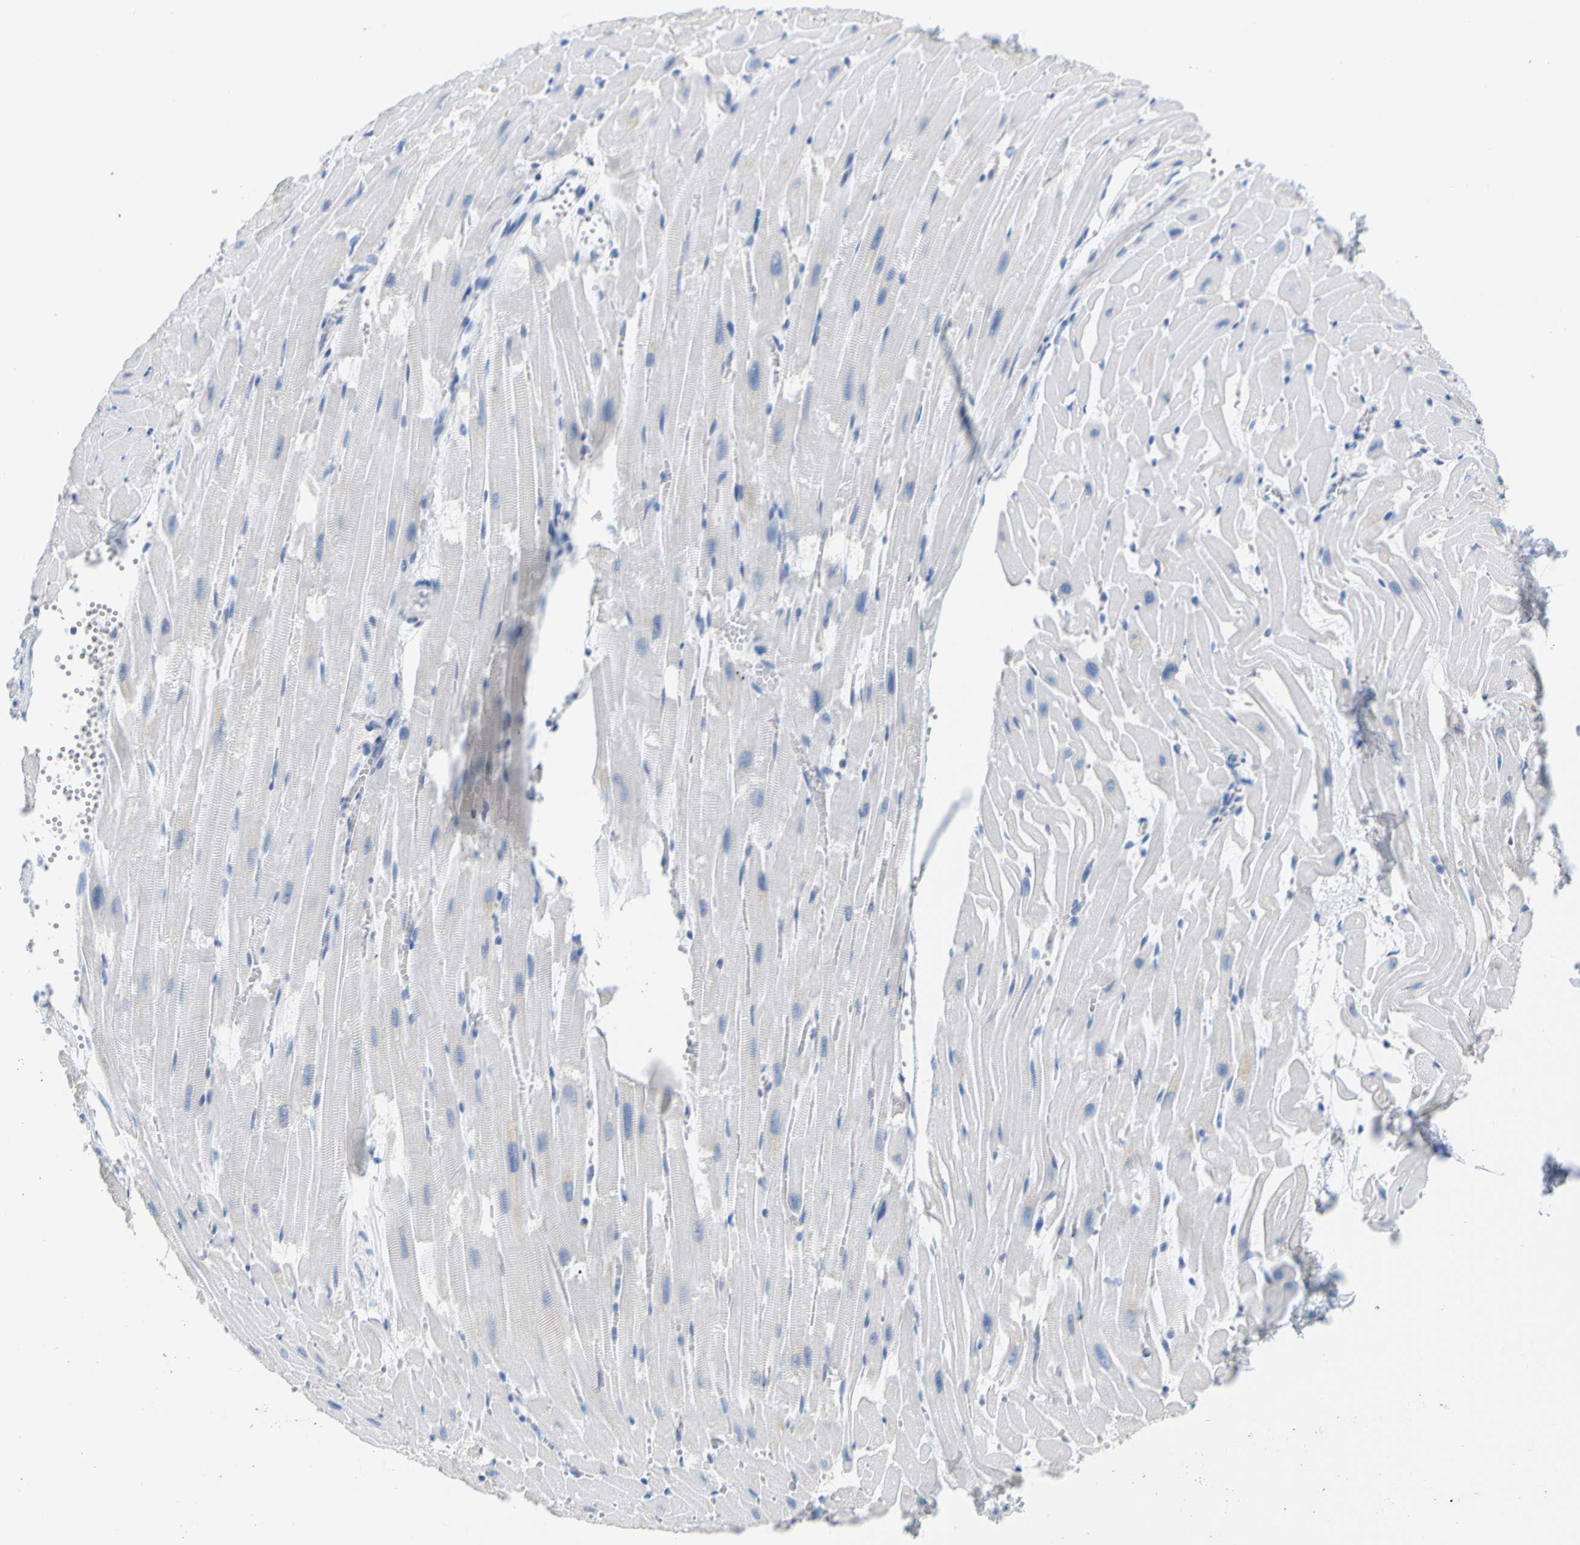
{"staining": {"intensity": "negative", "quantity": "none", "location": "none"}, "tissue": "heart muscle", "cell_type": "Cardiomyocytes", "image_type": "normal", "snomed": [{"axis": "morphology", "description": "Normal tissue, NOS"}, {"axis": "topography", "description": "Heart"}], "caption": "This is an immunohistochemistry image of benign heart muscle. There is no staining in cardiomyocytes.", "gene": "OPN1SW", "patient": {"sex": "female", "age": 19}}